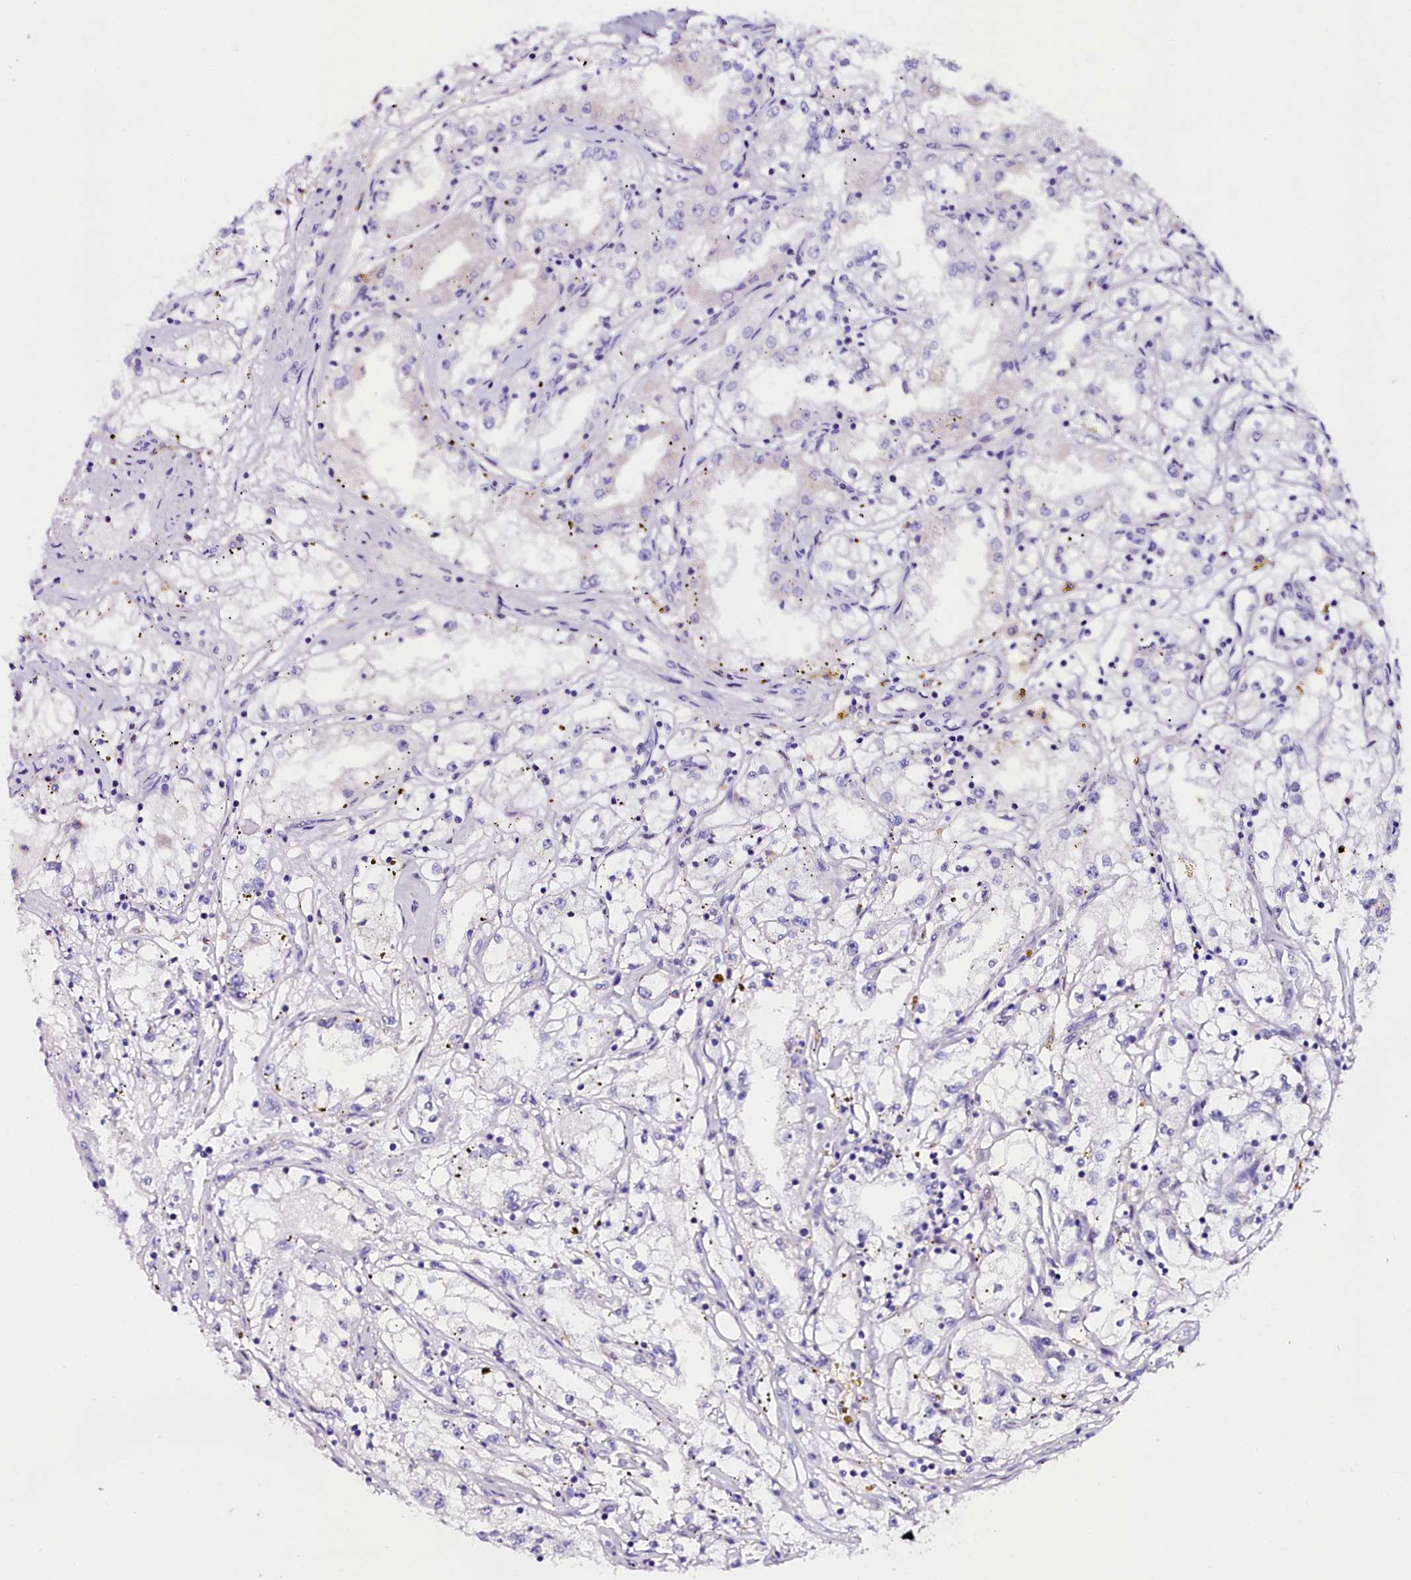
{"staining": {"intensity": "negative", "quantity": "none", "location": "none"}, "tissue": "renal cancer", "cell_type": "Tumor cells", "image_type": "cancer", "snomed": [{"axis": "morphology", "description": "Adenocarcinoma, NOS"}, {"axis": "topography", "description": "Kidney"}], "caption": "DAB (3,3'-diaminobenzidine) immunohistochemical staining of adenocarcinoma (renal) exhibits no significant positivity in tumor cells.", "gene": "OTOL1", "patient": {"sex": "male", "age": 56}}